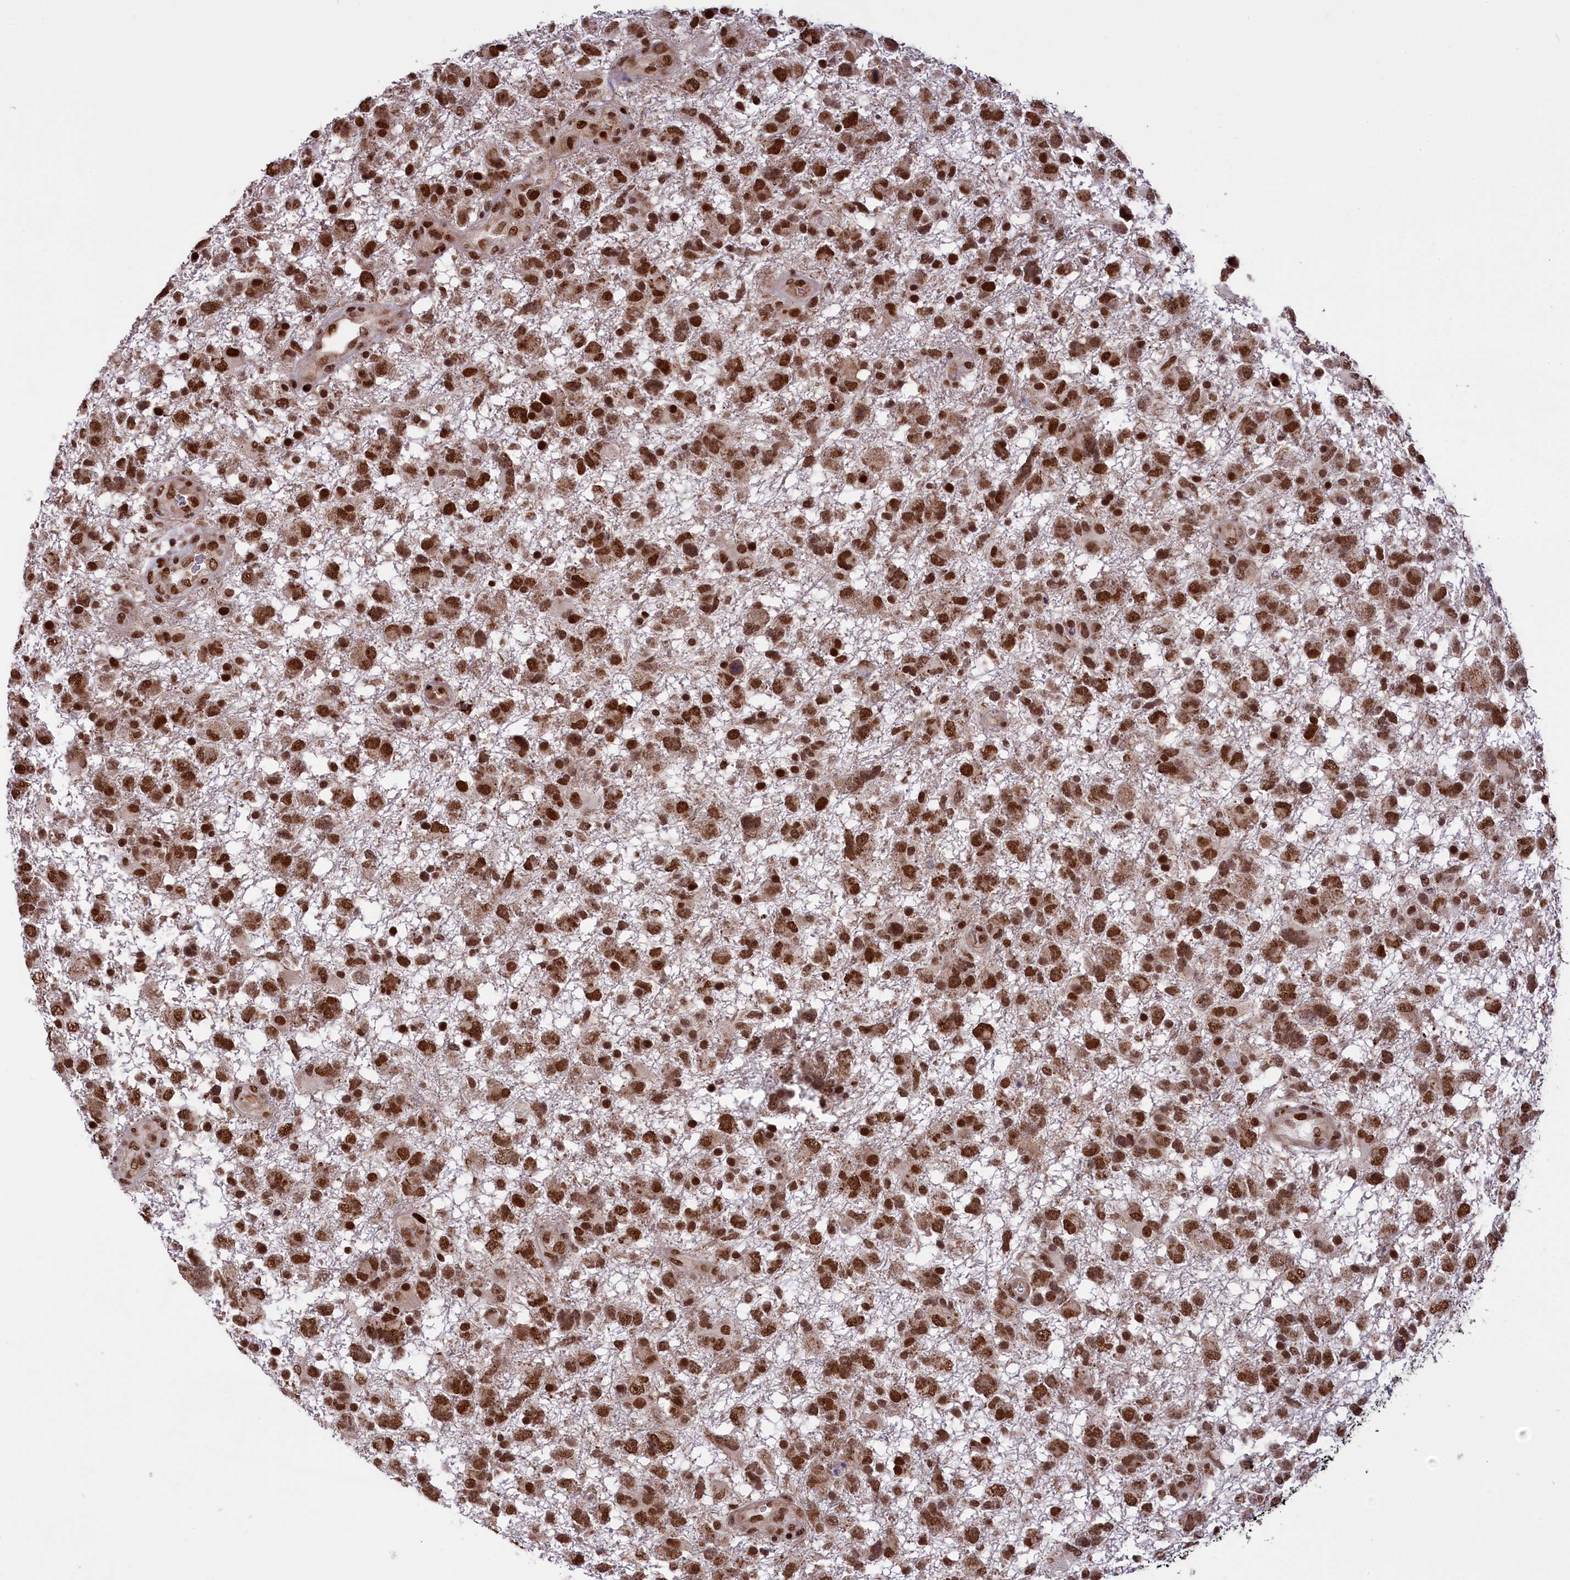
{"staining": {"intensity": "strong", "quantity": ">75%", "location": "nuclear"}, "tissue": "glioma", "cell_type": "Tumor cells", "image_type": "cancer", "snomed": [{"axis": "morphology", "description": "Glioma, malignant, High grade"}, {"axis": "topography", "description": "Brain"}], "caption": "This micrograph displays immunohistochemistry (IHC) staining of glioma, with high strong nuclear staining in about >75% of tumor cells.", "gene": "RELB", "patient": {"sex": "male", "age": 61}}